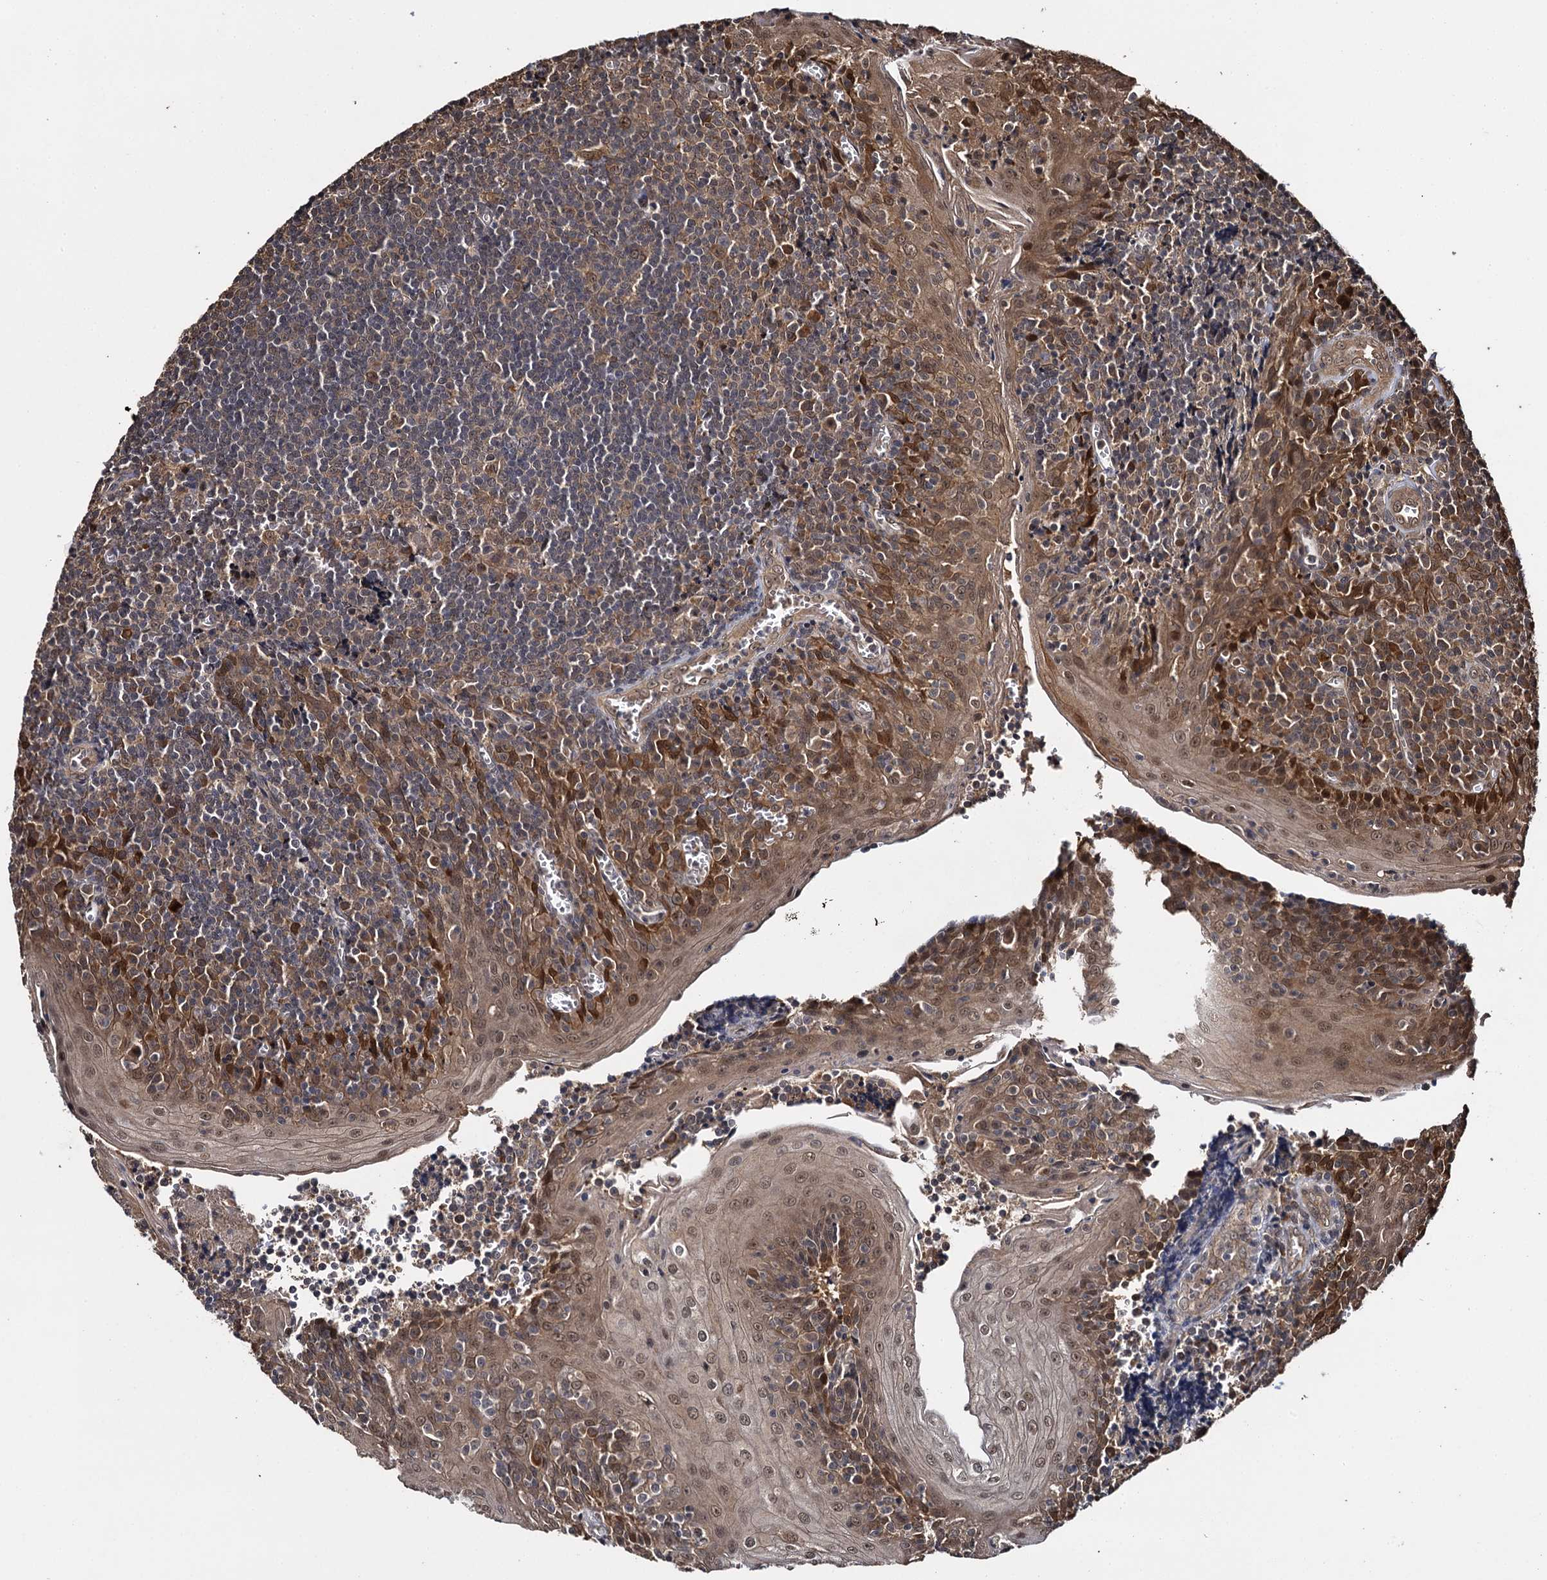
{"staining": {"intensity": "moderate", "quantity": ">75%", "location": "cytoplasmic/membranous"}, "tissue": "tonsil", "cell_type": "Germinal center cells", "image_type": "normal", "snomed": [{"axis": "morphology", "description": "Normal tissue, NOS"}, {"axis": "topography", "description": "Tonsil"}], "caption": "IHC (DAB (3,3'-diaminobenzidine)) staining of normal human tonsil shows moderate cytoplasmic/membranous protein positivity in about >75% of germinal center cells.", "gene": "SLC46A3", "patient": {"sex": "male", "age": 27}}